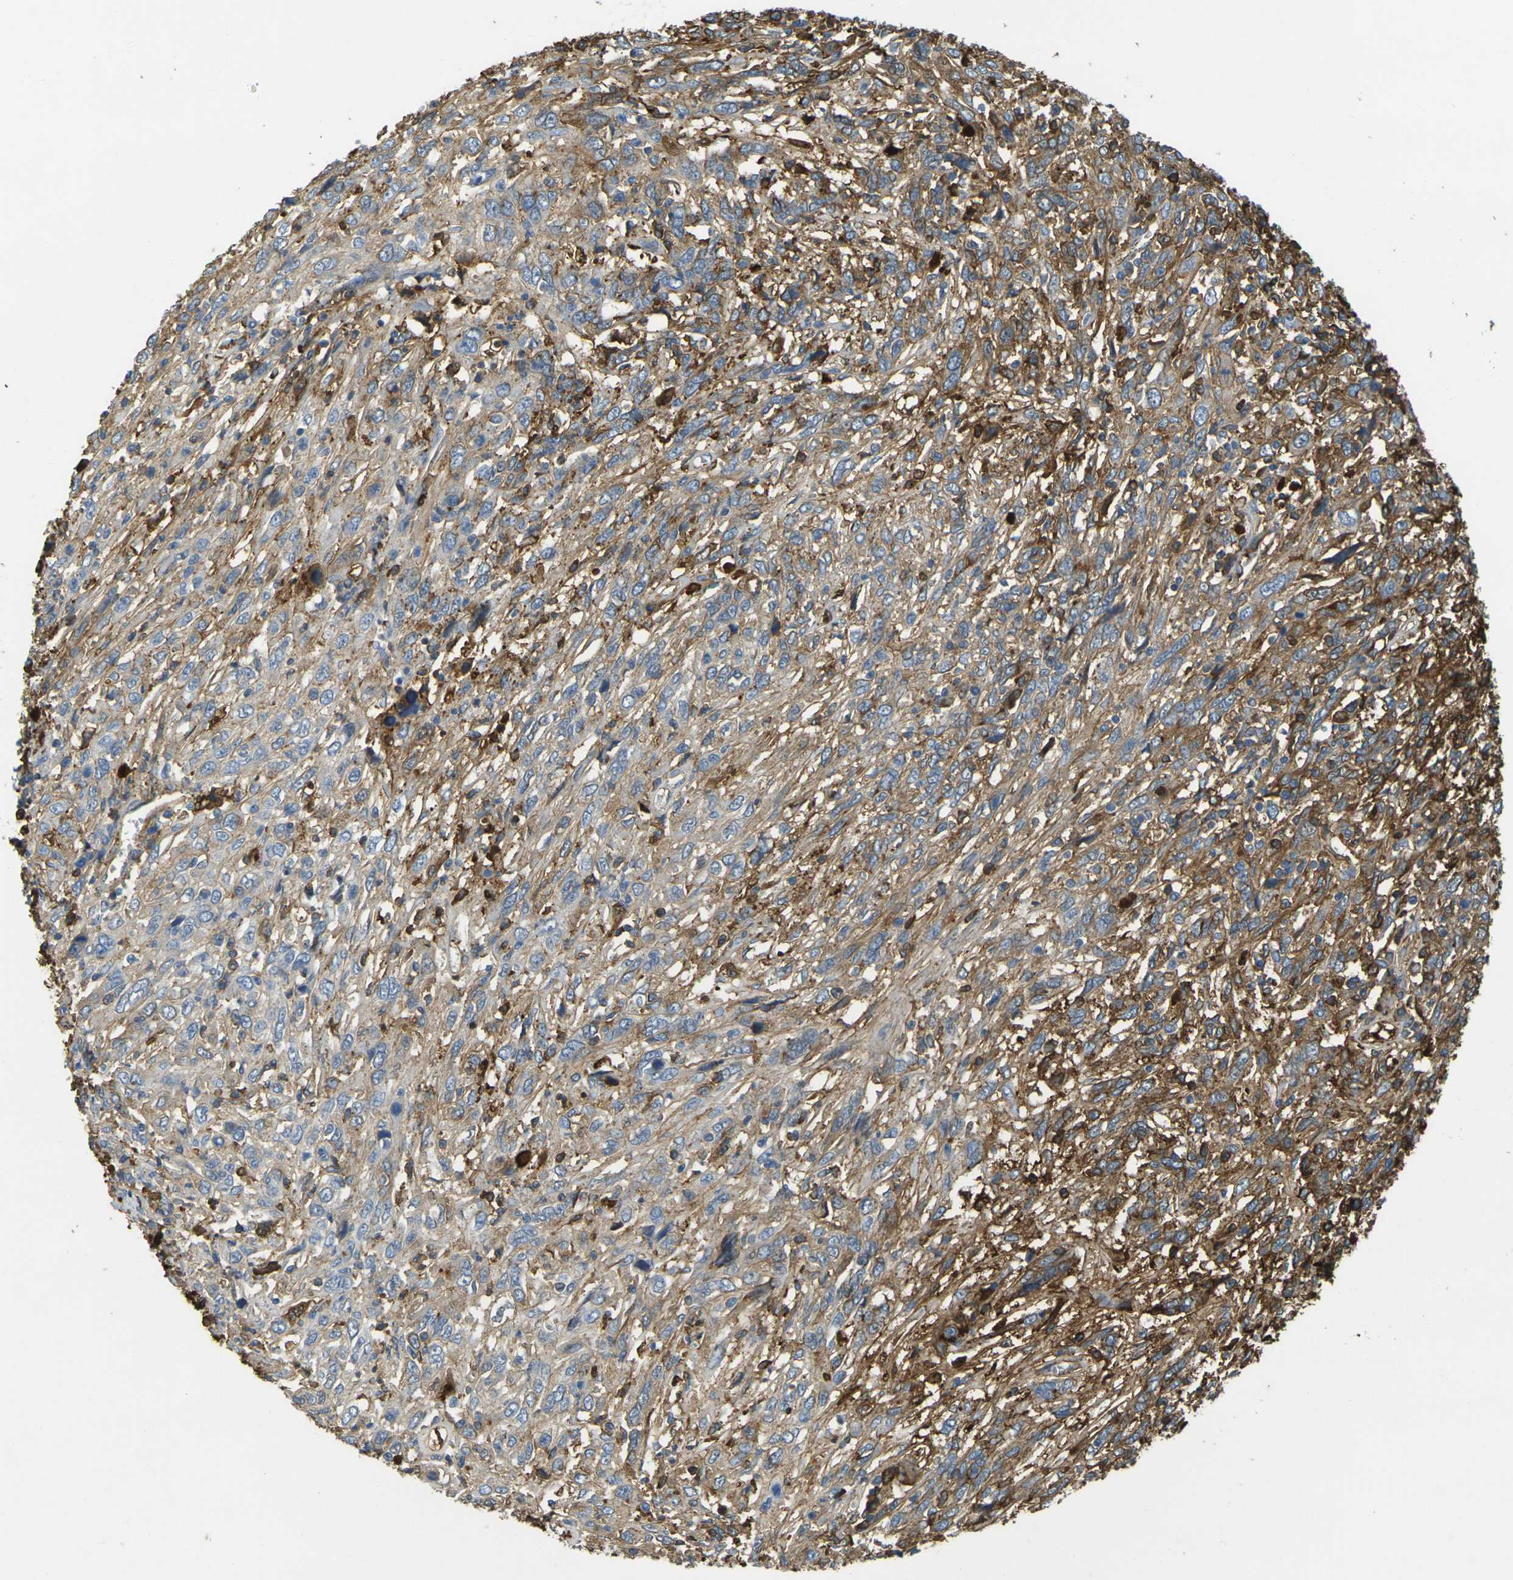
{"staining": {"intensity": "moderate", "quantity": "25%-75%", "location": "cytoplasmic/membranous"}, "tissue": "cervical cancer", "cell_type": "Tumor cells", "image_type": "cancer", "snomed": [{"axis": "morphology", "description": "Squamous cell carcinoma, NOS"}, {"axis": "topography", "description": "Cervix"}], "caption": "IHC micrograph of neoplastic tissue: cervical squamous cell carcinoma stained using IHC shows medium levels of moderate protein expression localized specifically in the cytoplasmic/membranous of tumor cells, appearing as a cytoplasmic/membranous brown color.", "gene": "PLCD1", "patient": {"sex": "female", "age": 46}}